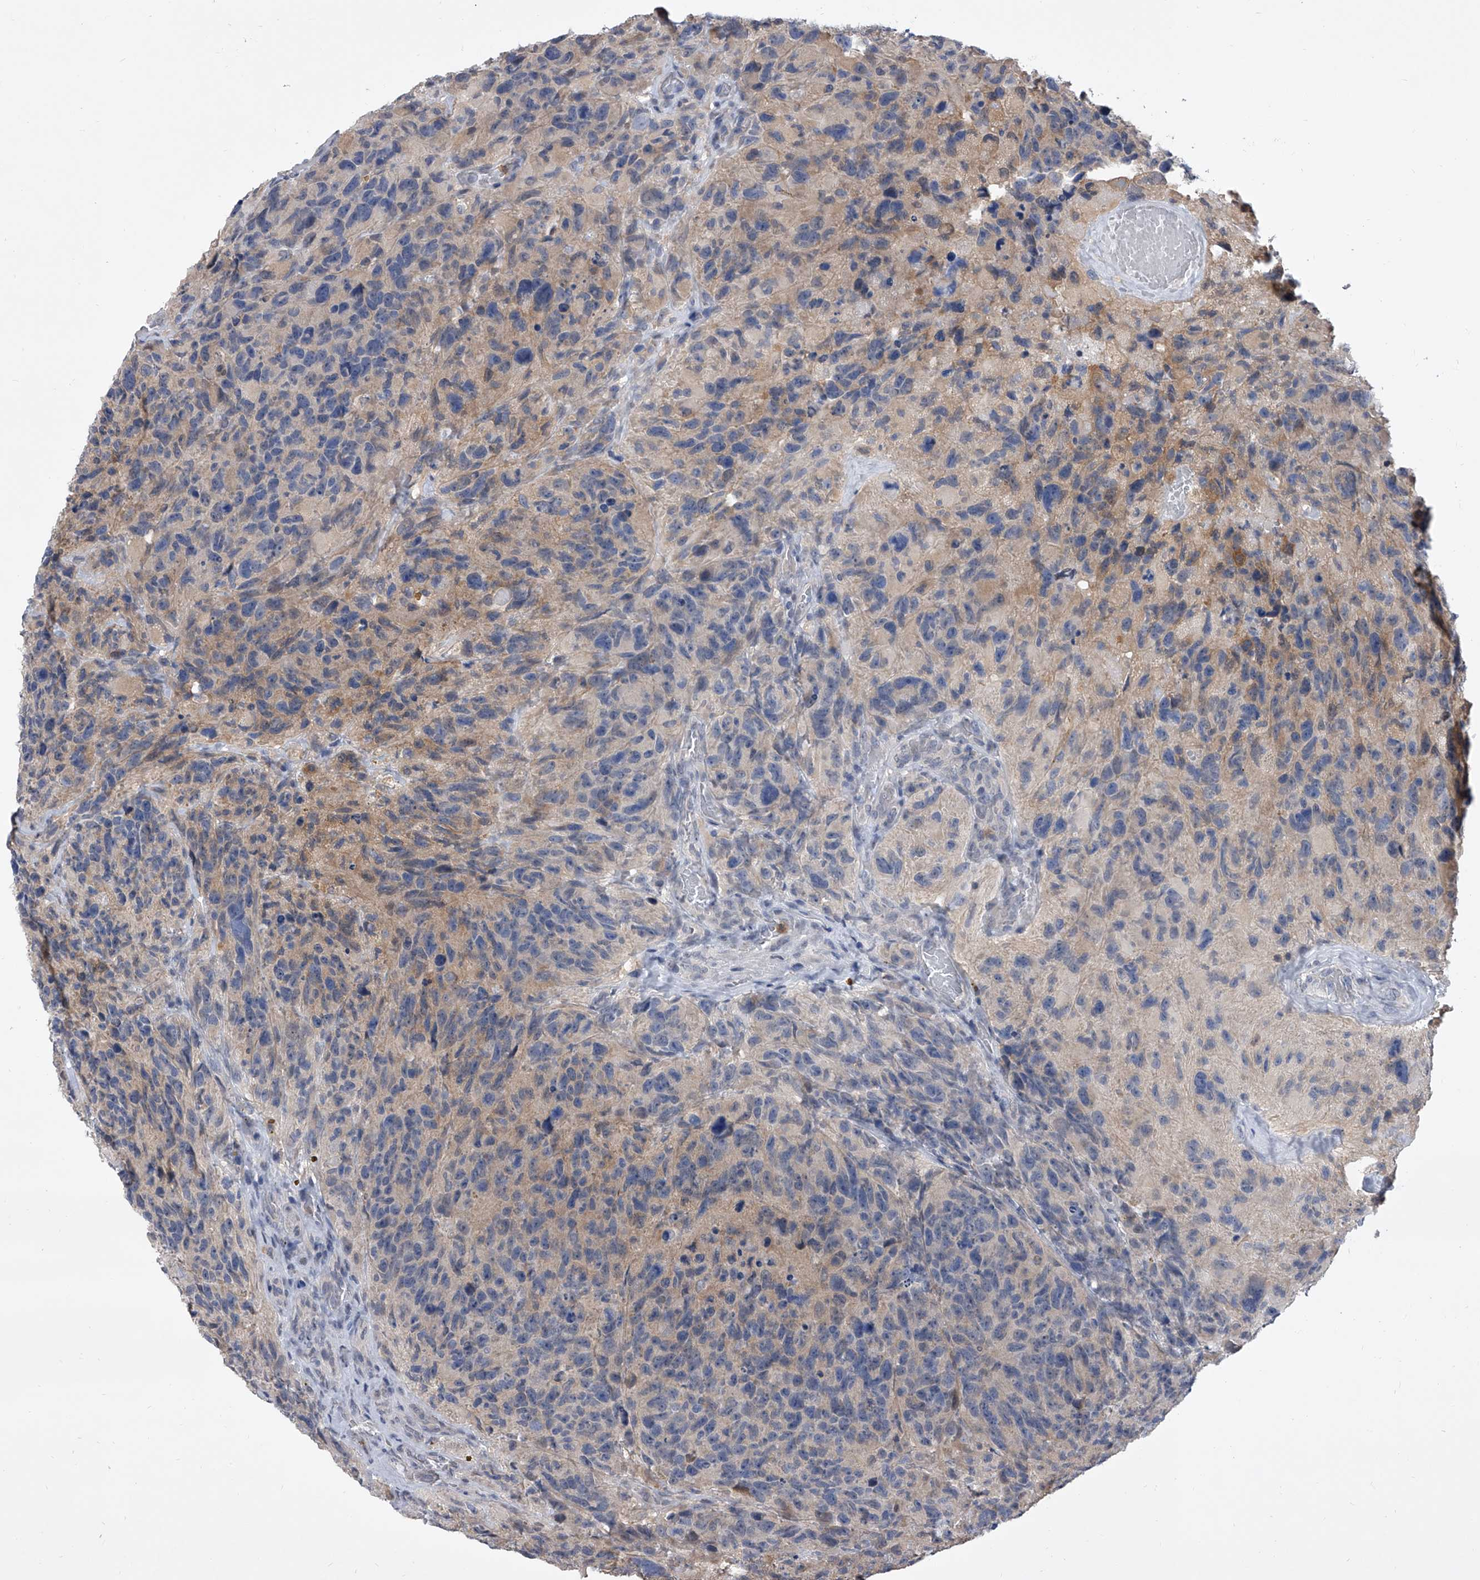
{"staining": {"intensity": "weak", "quantity": "<25%", "location": "cytoplasmic/membranous"}, "tissue": "glioma", "cell_type": "Tumor cells", "image_type": "cancer", "snomed": [{"axis": "morphology", "description": "Glioma, malignant, High grade"}, {"axis": "topography", "description": "Brain"}], "caption": "This photomicrograph is of high-grade glioma (malignant) stained with immunohistochemistry to label a protein in brown with the nuclei are counter-stained blue. There is no positivity in tumor cells.", "gene": "BHLHE23", "patient": {"sex": "male", "age": 69}}